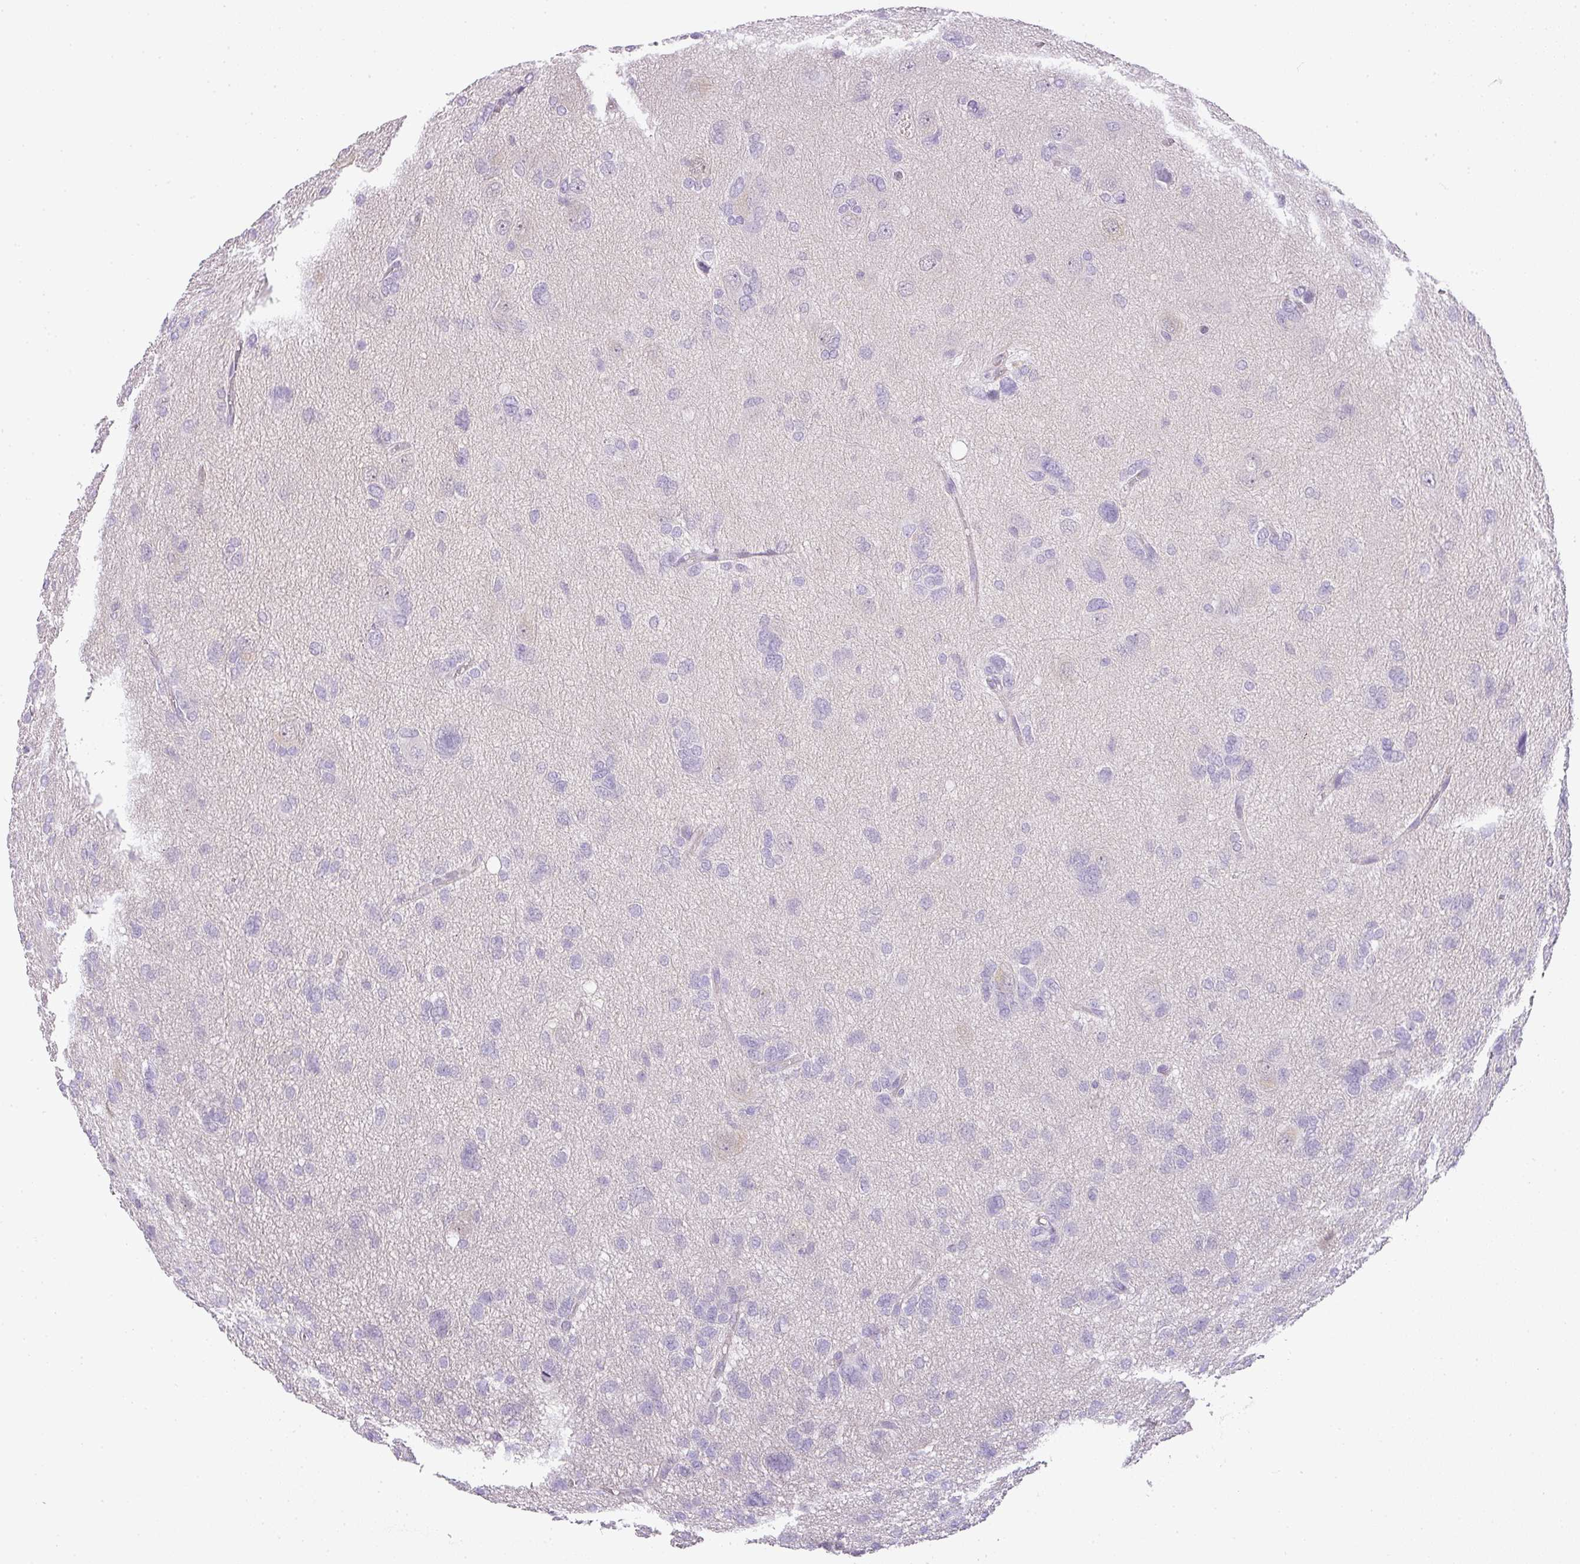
{"staining": {"intensity": "negative", "quantity": "none", "location": "none"}, "tissue": "glioma", "cell_type": "Tumor cells", "image_type": "cancer", "snomed": [{"axis": "morphology", "description": "Glioma, malignant, High grade"}, {"axis": "topography", "description": "Brain"}], "caption": "Immunohistochemistry (IHC) histopathology image of neoplastic tissue: glioma stained with DAB (3,3'-diaminobenzidine) shows no significant protein staining in tumor cells.", "gene": "RAX2", "patient": {"sex": "female", "age": 59}}